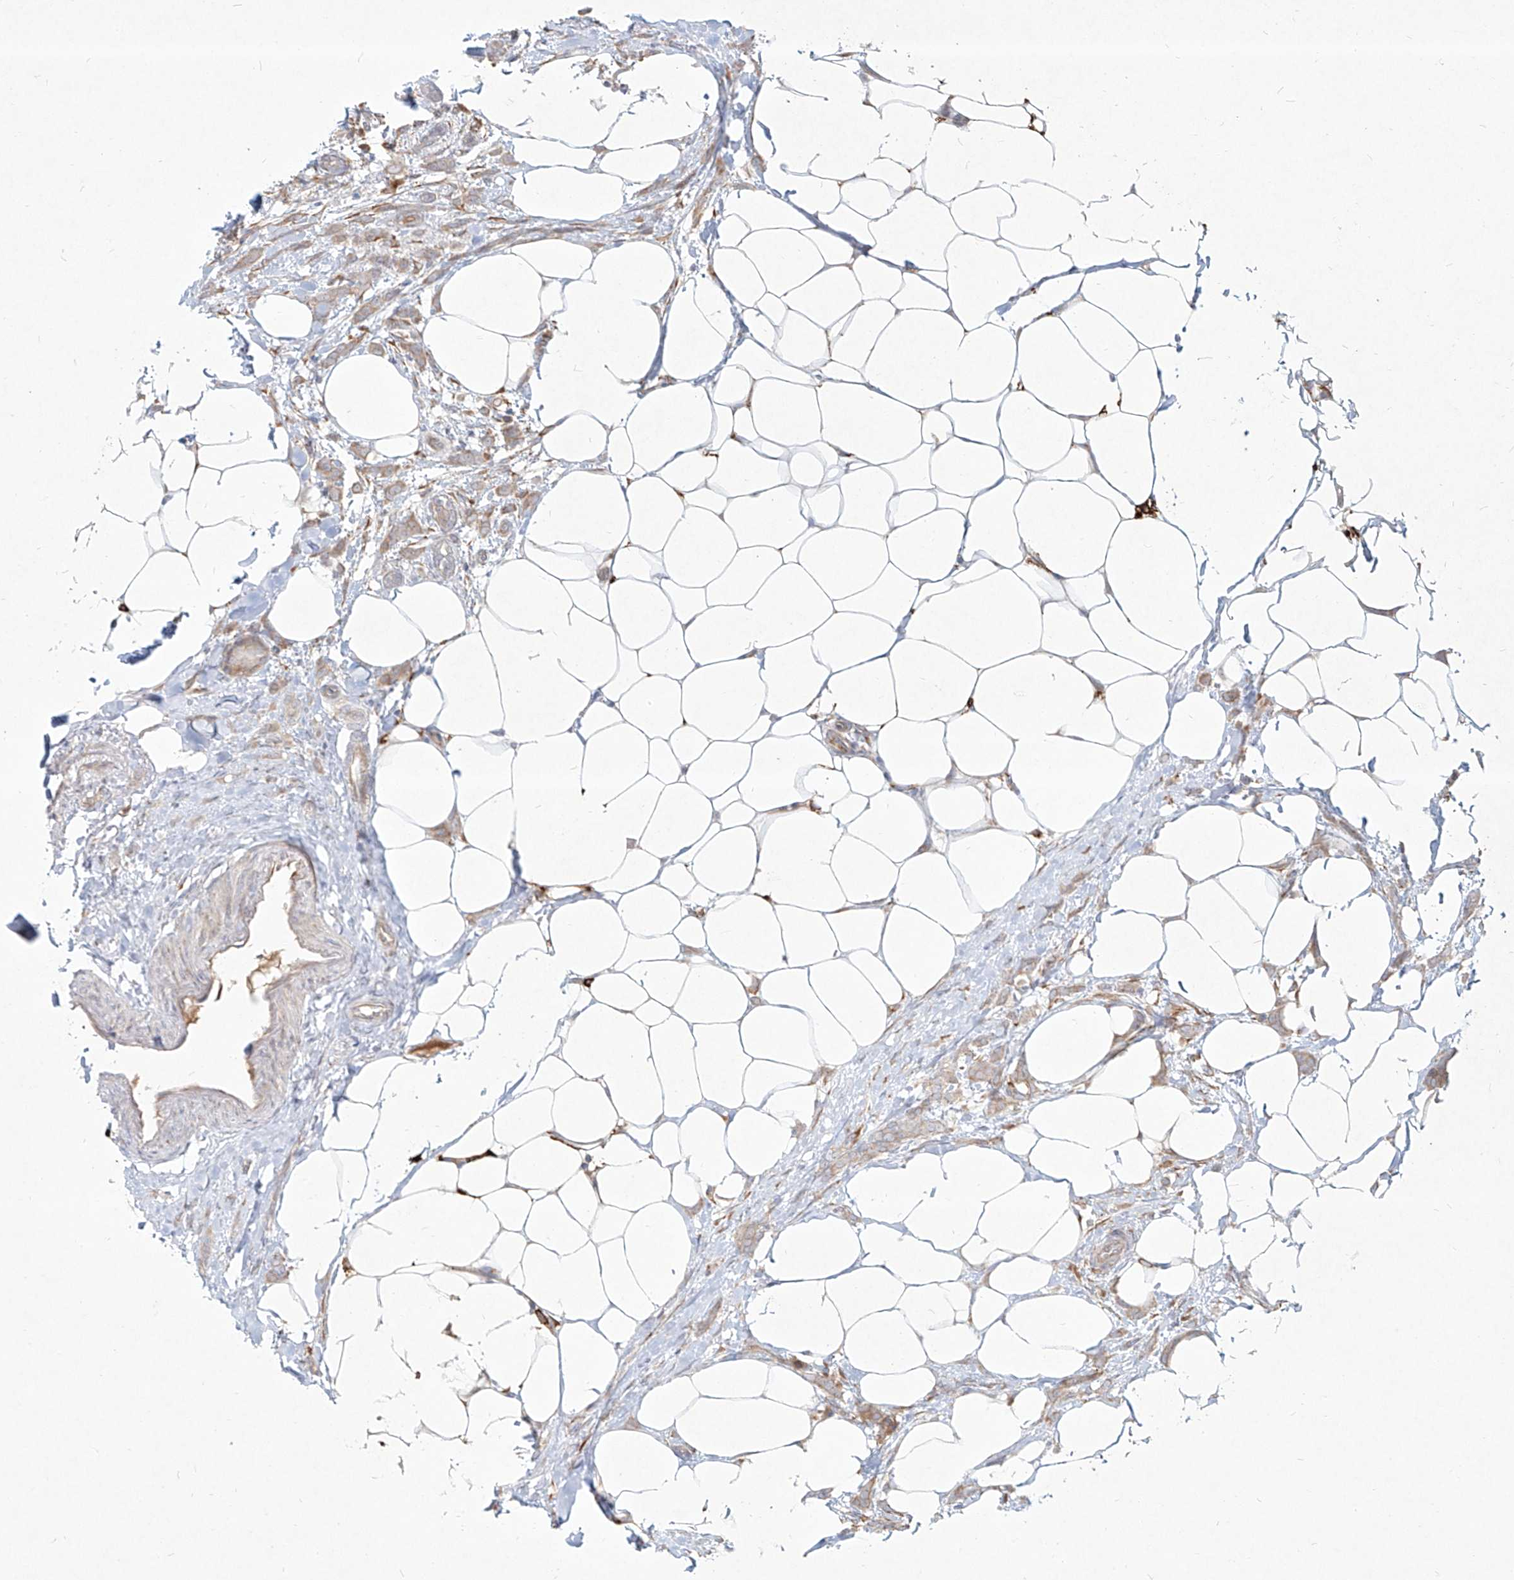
{"staining": {"intensity": "weak", "quantity": ">75%", "location": "cytoplasmic/membranous"}, "tissue": "breast cancer", "cell_type": "Tumor cells", "image_type": "cancer", "snomed": [{"axis": "morphology", "description": "Lobular carcinoma, in situ"}, {"axis": "morphology", "description": "Lobular carcinoma"}, {"axis": "topography", "description": "Breast"}], "caption": "Immunohistochemistry (IHC) photomicrograph of human breast lobular carcinoma stained for a protein (brown), which demonstrates low levels of weak cytoplasmic/membranous expression in about >75% of tumor cells.", "gene": "CD209", "patient": {"sex": "female", "age": 41}}